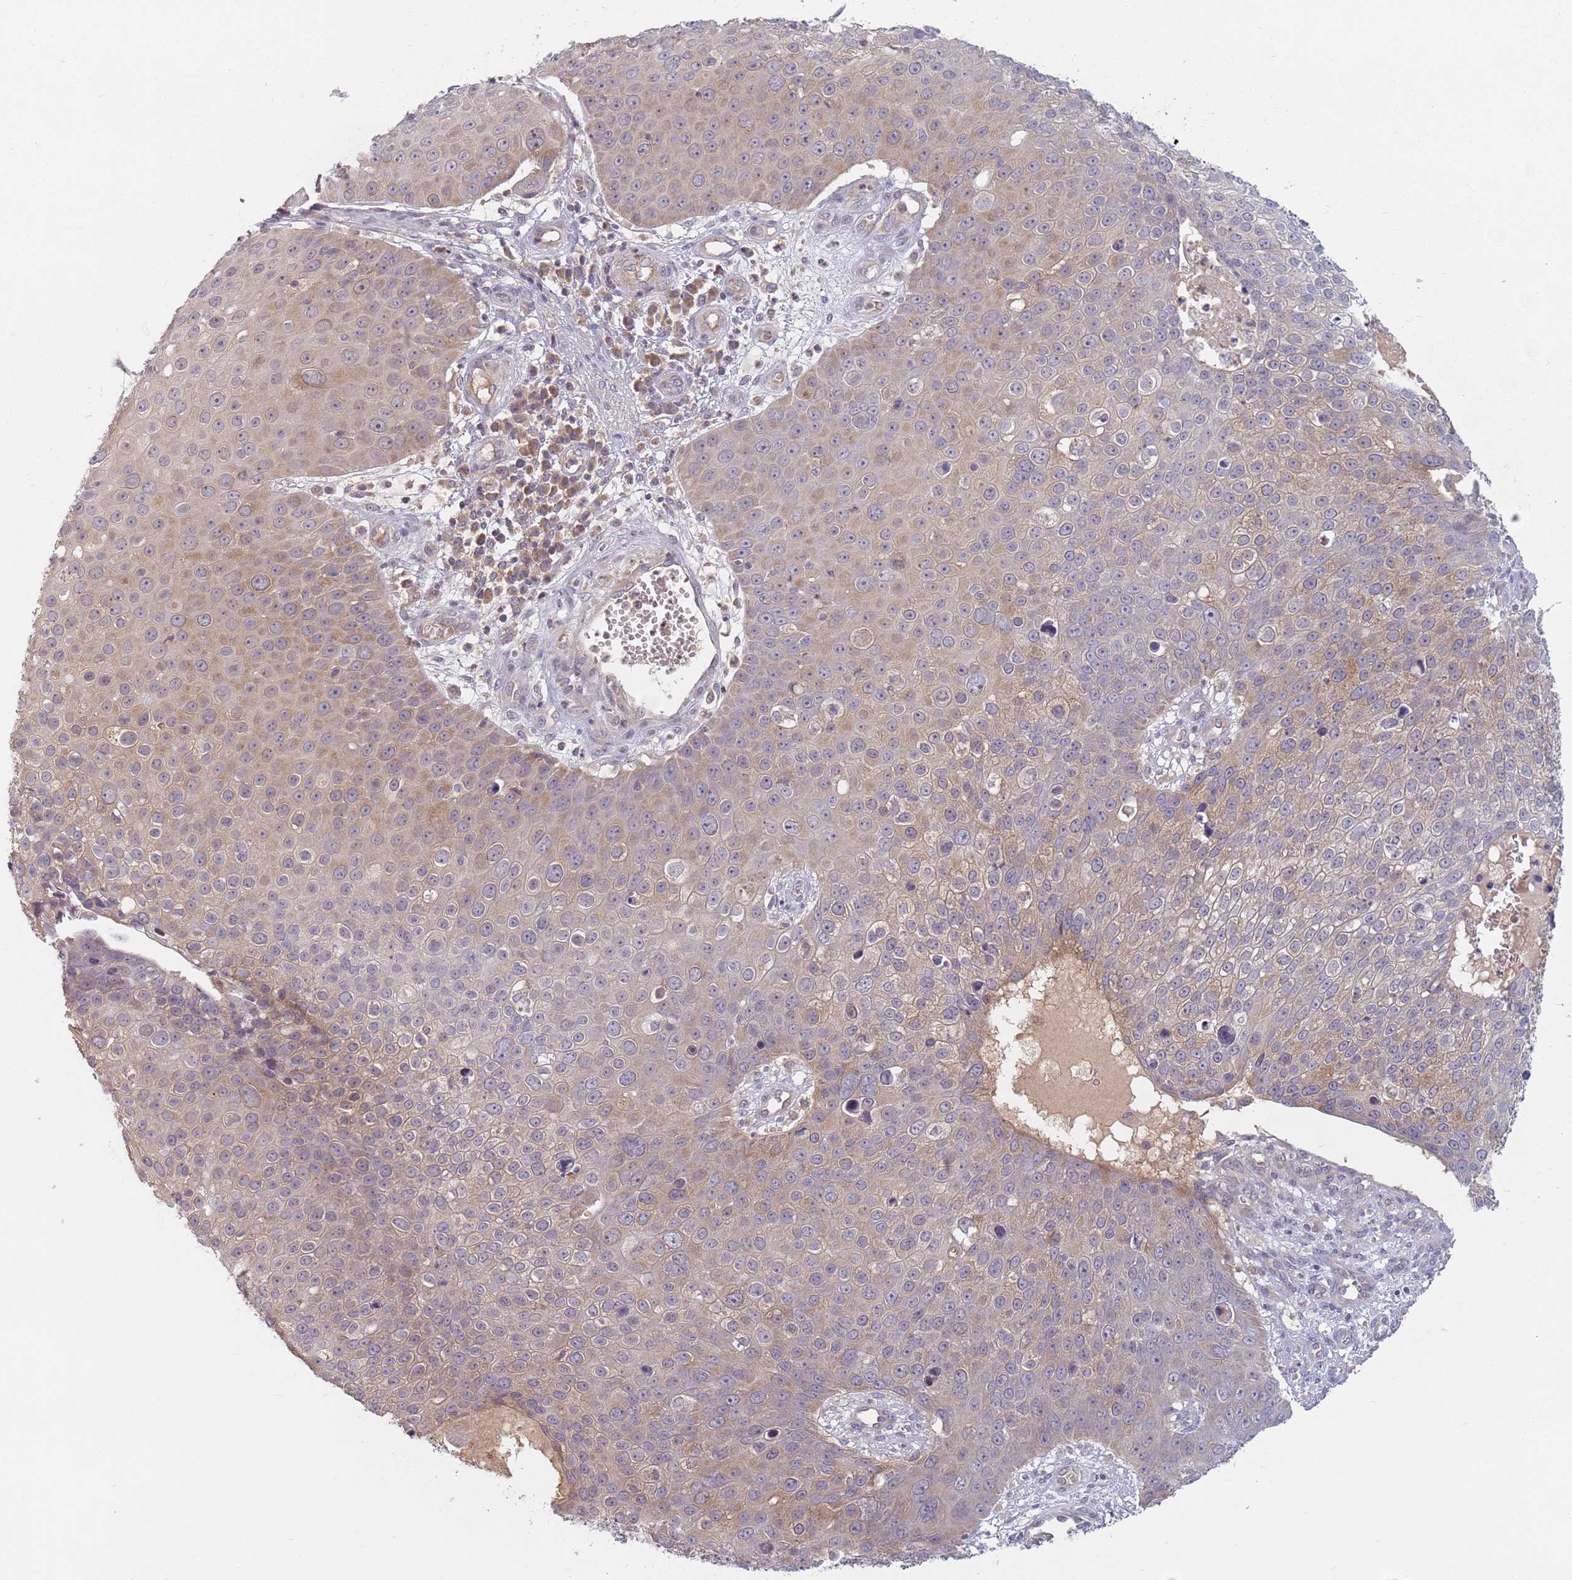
{"staining": {"intensity": "weak", "quantity": "25%-75%", "location": "cytoplasmic/membranous"}, "tissue": "skin cancer", "cell_type": "Tumor cells", "image_type": "cancer", "snomed": [{"axis": "morphology", "description": "Squamous cell carcinoma, NOS"}, {"axis": "topography", "description": "Skin"}], "caption": "This is a photomicrograph of IHC staining of skin cancer, which shows weak expression in the cytoplasmic/membranous of tumor cells.", "gene": "ASB13", "patient": {"sex": "male", "age": 71}}